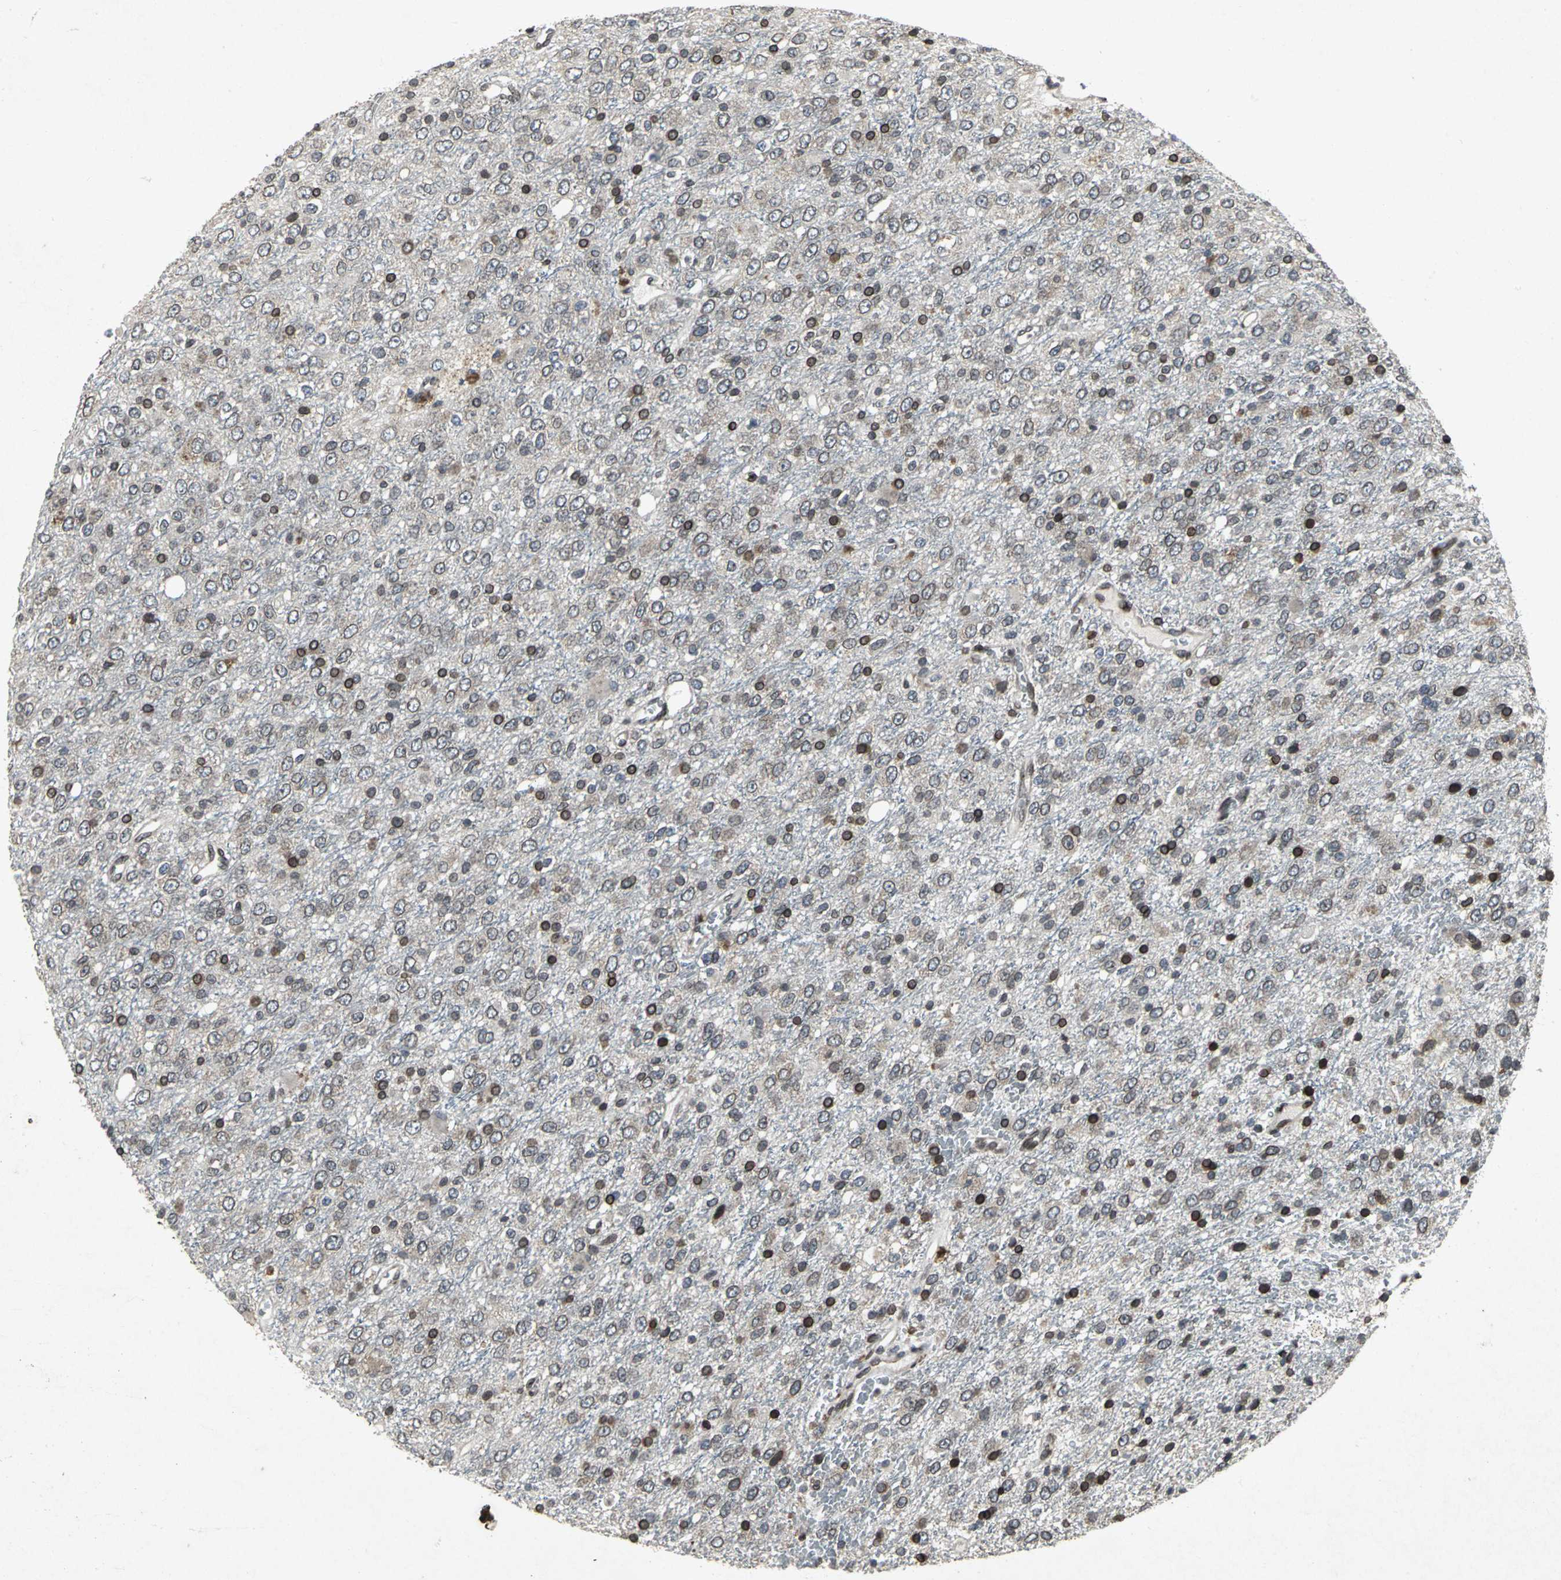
{"staining": {"intensity": "strong", "quantity": "<25%", "location": "cytoplasmic/membranous,nuclear"}, "tissue": "glioma", "cell_type": "Tumor cells", "image_type": "cancer", "snomed": [{"axis": "morphology", "description": "Glioma, malignant, High grade"}, {"axis": "topography", "description": "pancreas cauda"}], "caption": "An immunohistochemistry histopathology image of neoplastic tissue is shown. Protein staining in brown highlights strong cytoplasmic/membranous and nuclear positivity in malignant glioma (high-grade) within tumor cells.", "gene": "SH2B3", "patient": {"sex": "male", "age": 60}}